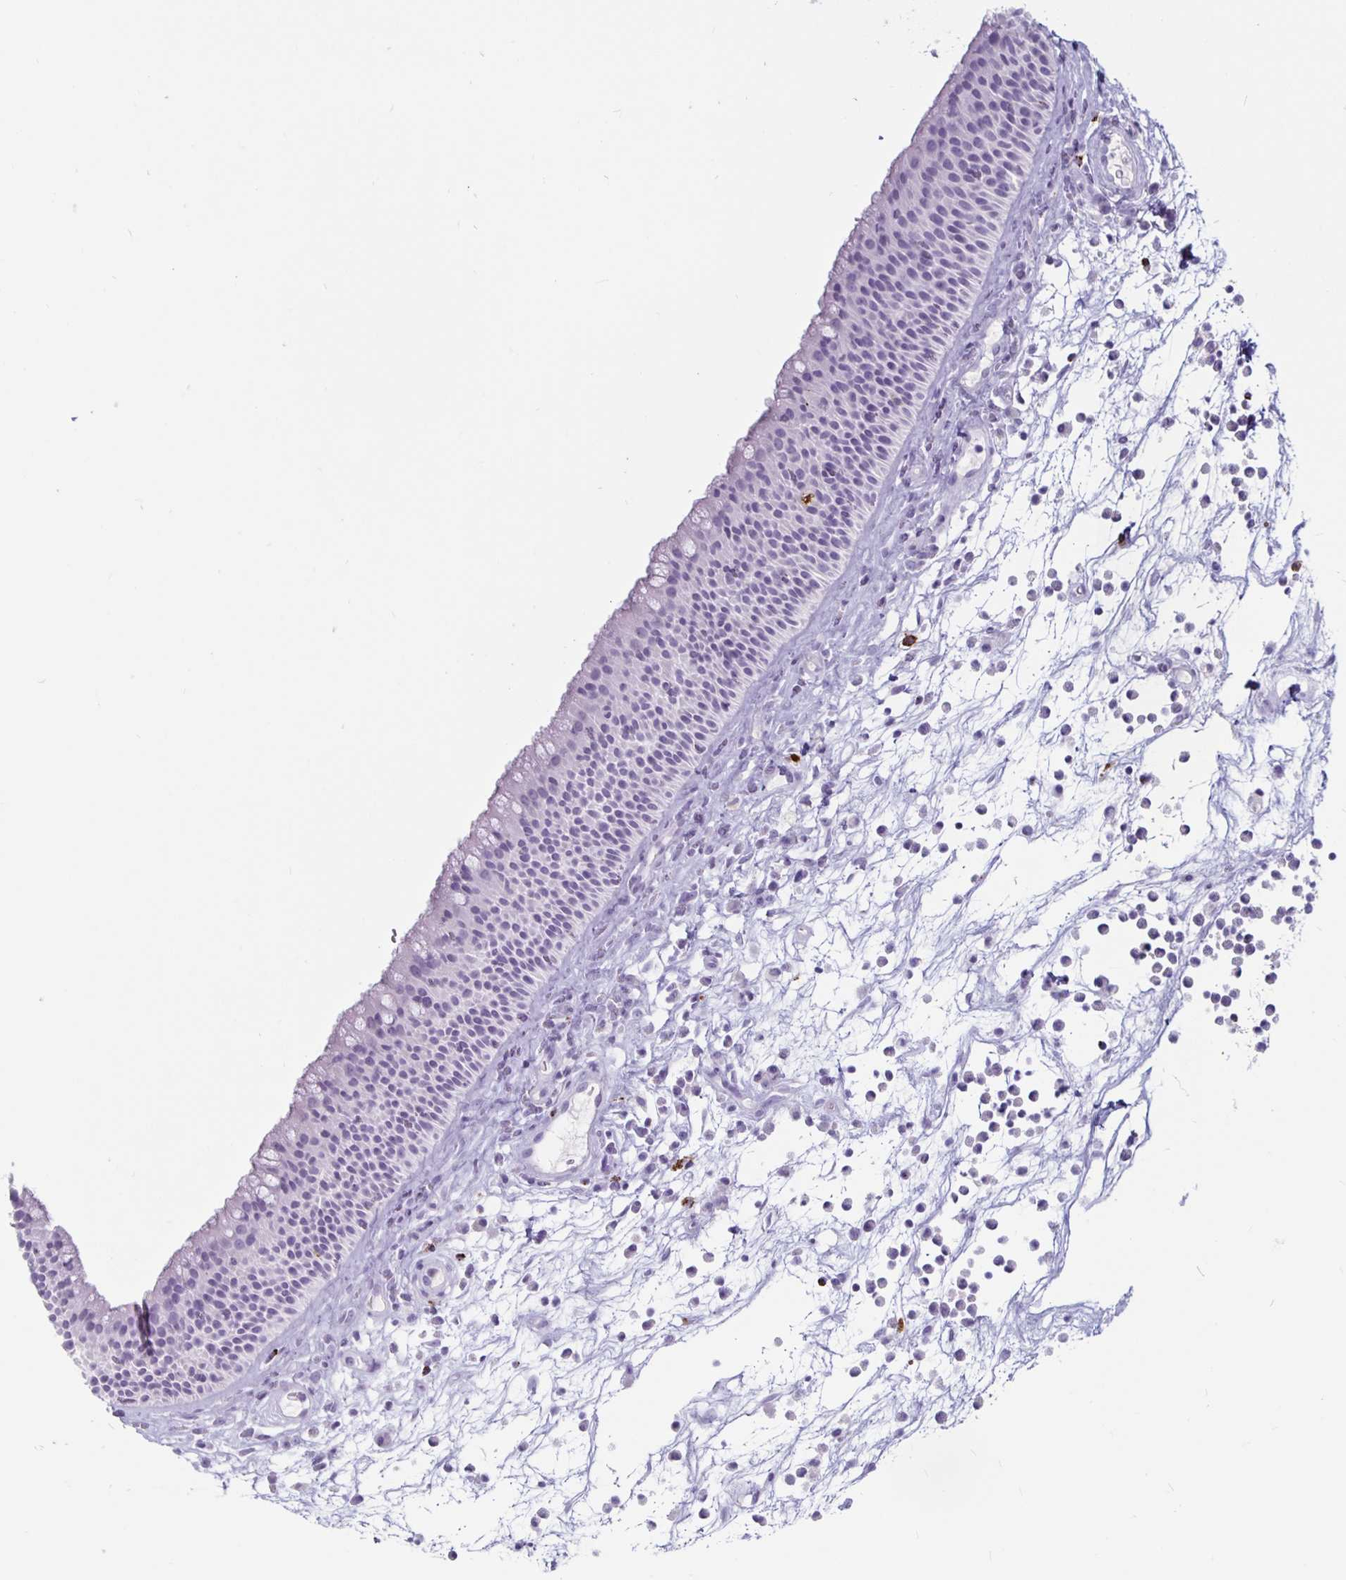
{"staining": {"intensity": "strong", "quantity": "25%-75%", "location": "cytoplasmic/membranous"}, "tissue": "nasopharynx", "cell_type": "Respiratory epithelial cells", "image_type": "normal", "snomed": [{"axis": "morphology", "description": "Normal tissue, NOS"}, {"axis": "topography", "description": "Nasopharynx"}], "caption": "Immunohistochemistry photomicrograph of unremarkable human nasopharynx stained for a protein (brown), which demonstrates high levels of strong cytoplasmic/membranous expression in about 25%-75% of respiratory epithelial cells.", "gene": "GZMK", "patient": {"sex": "male", "age": 56}}